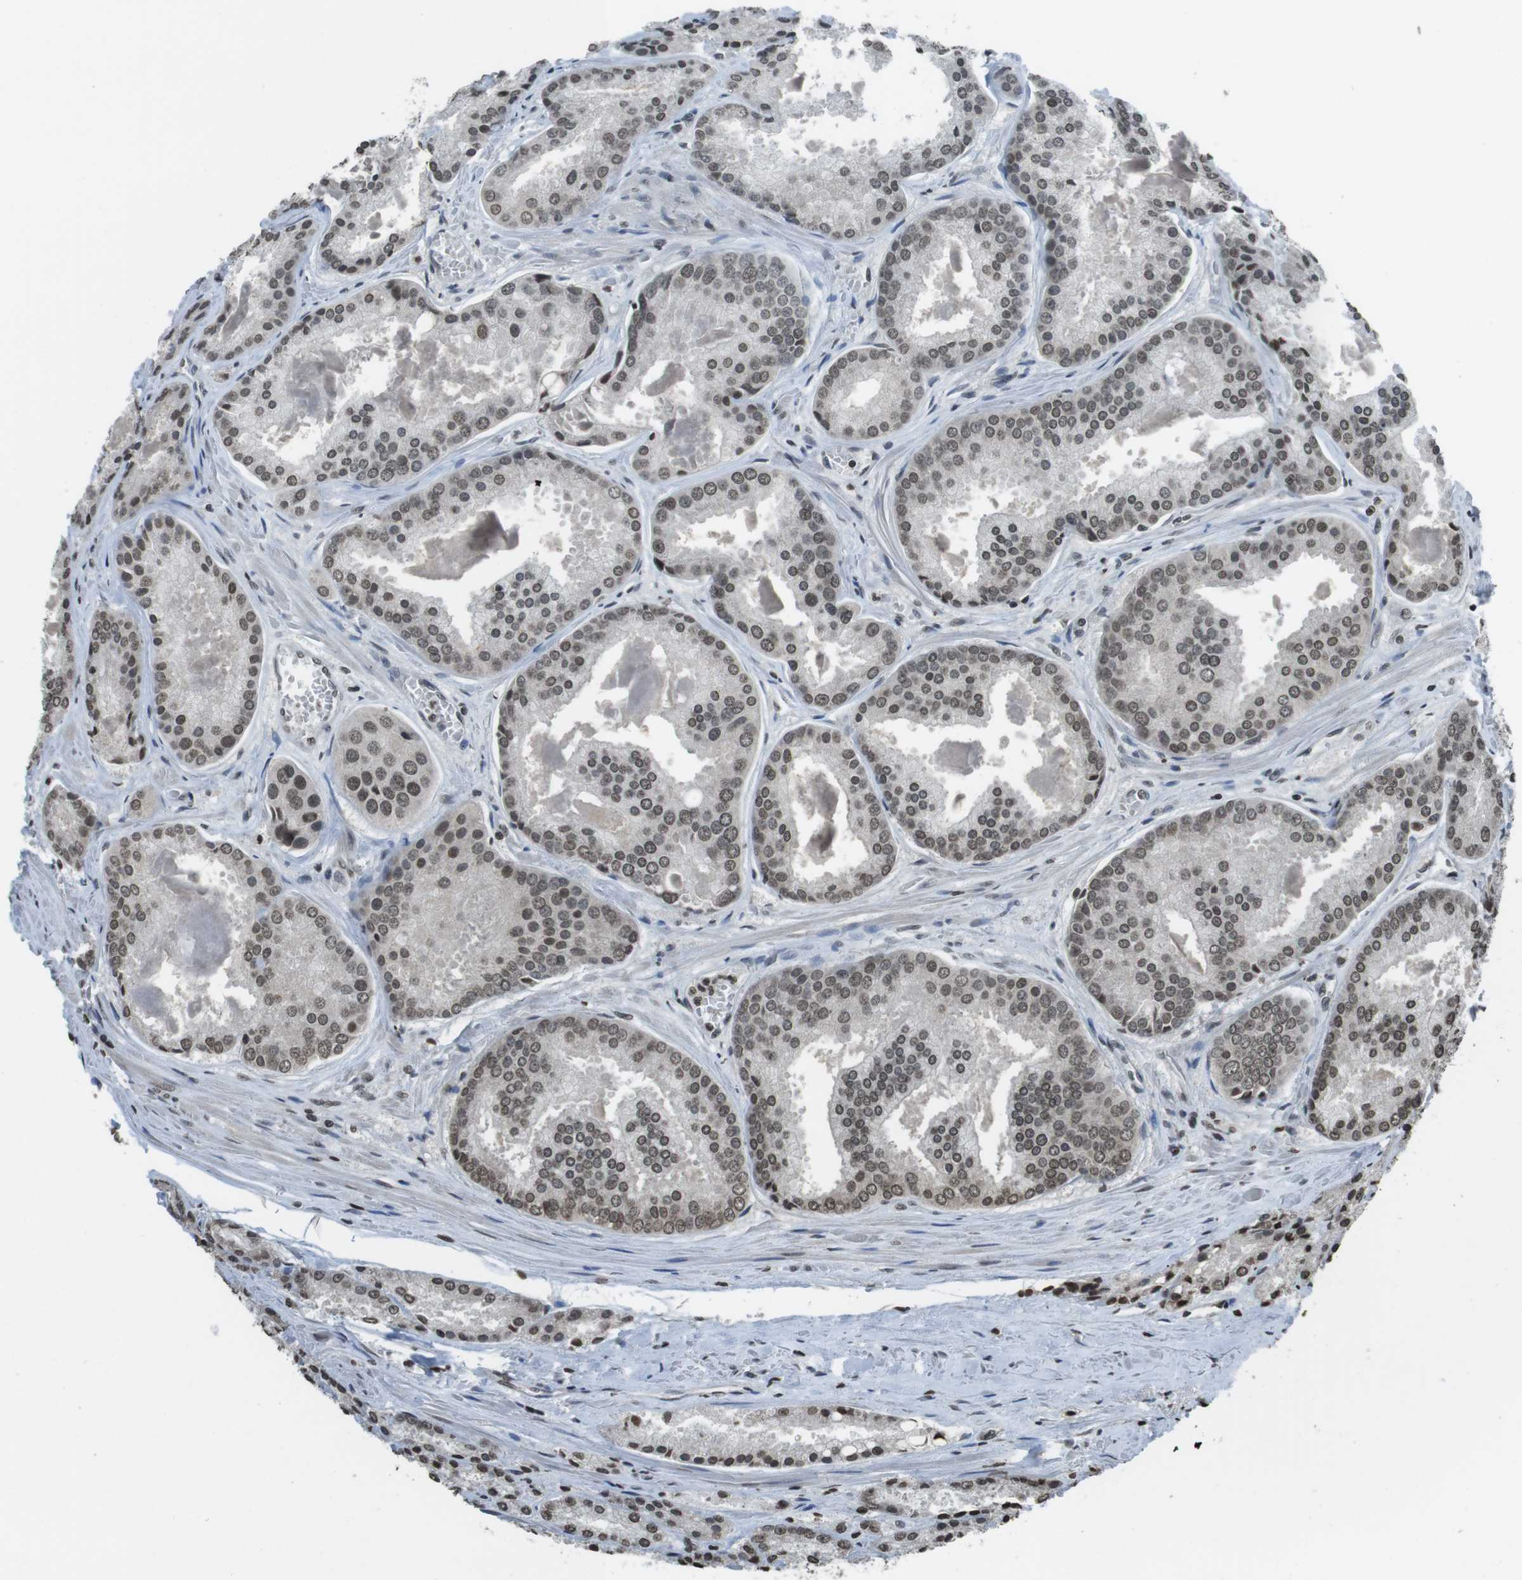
{"staining": {"intensity": "weak", "quantity": "25%-75%", "location": "nuclear"}, "tissue": "prostate cancer", "cell_type": "Tumor cells", "image_type": "cancer", "snomed": [{"axis": "morphology", "description": "Adenocarcinoma, Low grade"}, {"axis": "topography", "description": "Prostate"}], "caption": "Immunohistochemistry (IHC) of human prostate adenocarcinoma (low-grade) shows low levels of weak nuclear expression in approximately 25%-75% of tumor cells.", "gene": "MAF", "patient": {"sex": "male", "age": 64}}